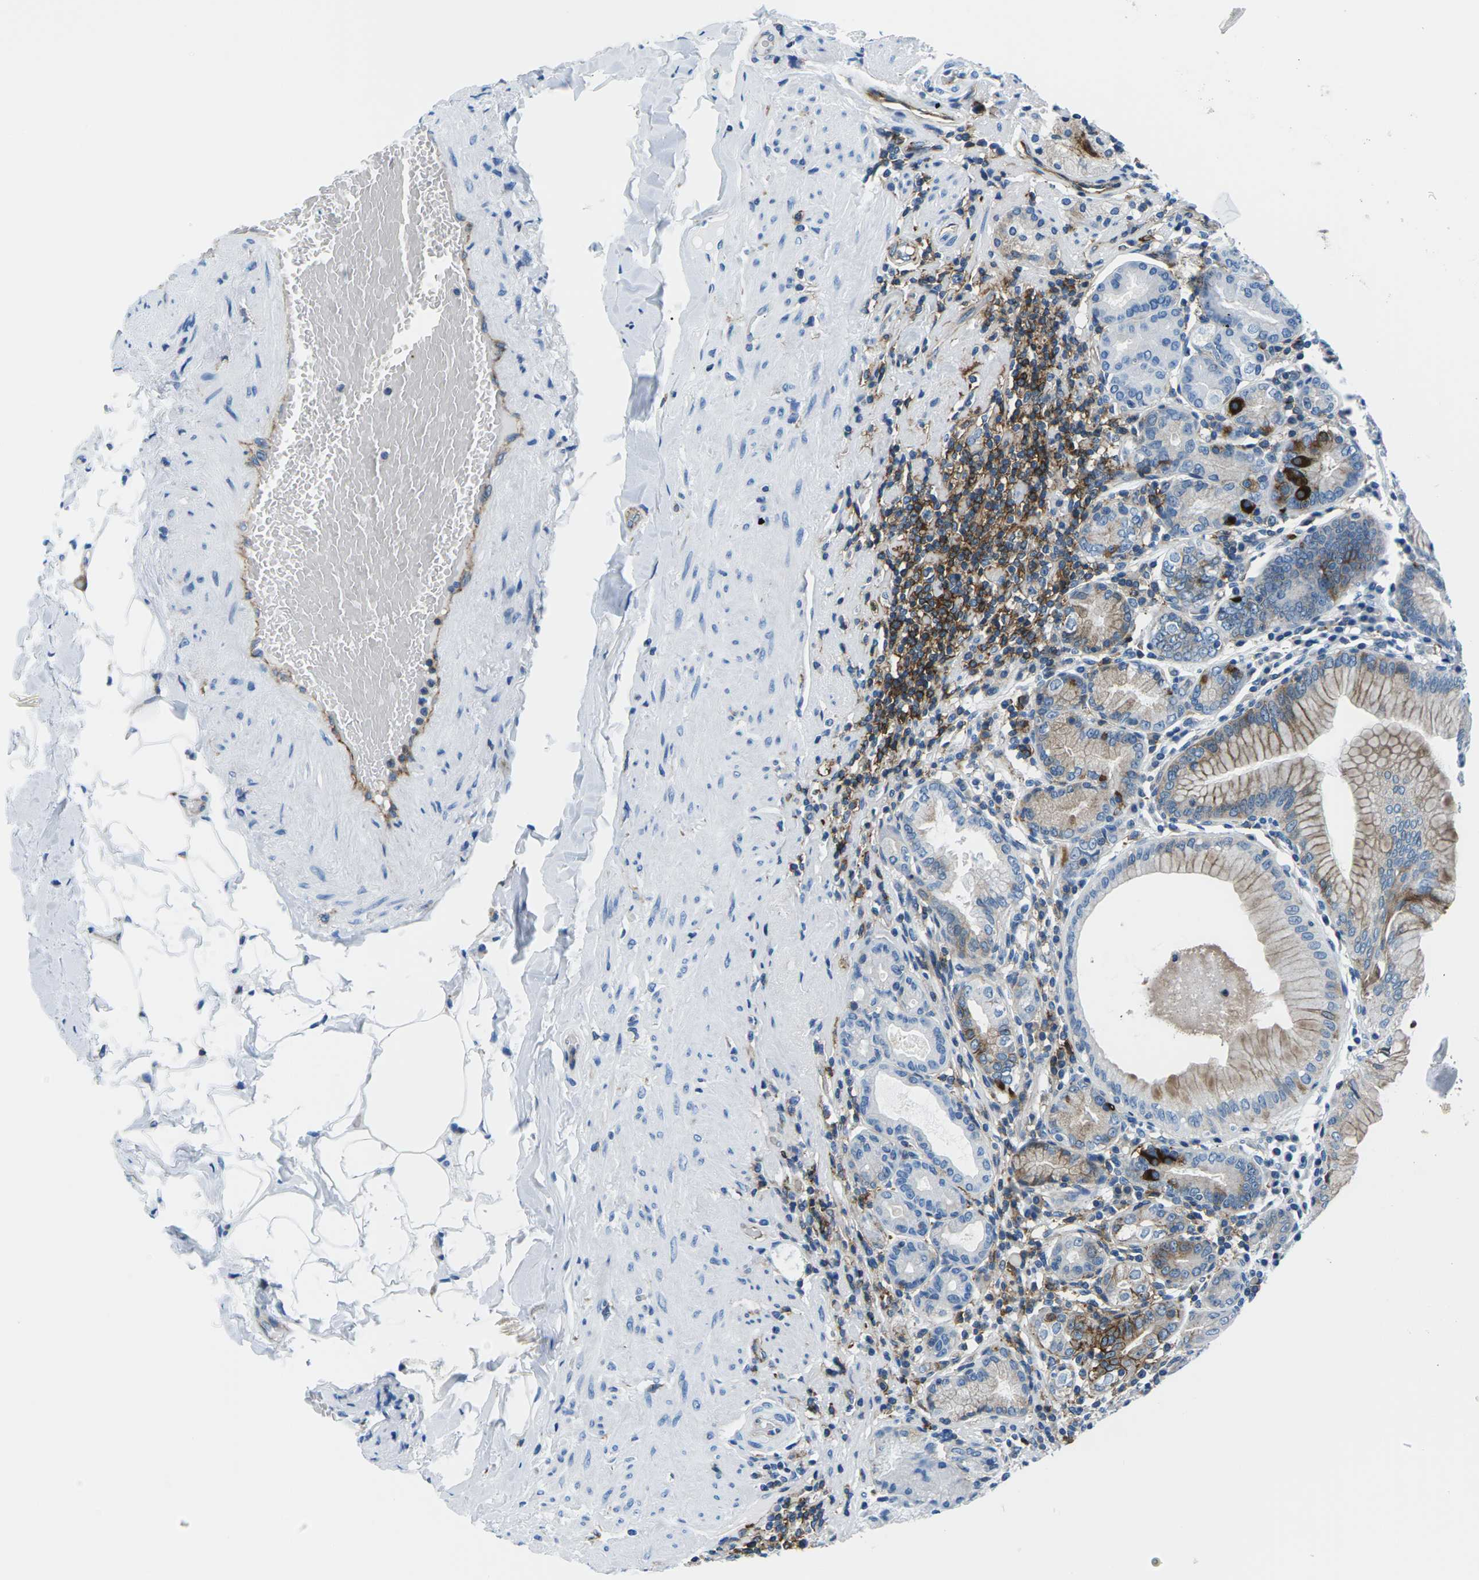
{"staining": {"intensity": "moderate", "quantity": "25%-75%", "location": "cytoplasmic/membranous"}, "tissue": "stomach", "cell_type": "Glandular cells", "image_type": "normal", "snomed": [{"axis": "morphology", "description": "Normal tissue, NOS"}, {"axis": "topography", "description": "Stomach, lower"}], "caption": "Immunohistochemical staining of normal human stomach displays medium levels of moderate cytoplasmic/membranous staining in about 25%-75% of glandular cells. (Brightfield microscopy of DAB IHC at high magnification).", "gene": "SOCS4", "patient": {"sex": "female", "age": 76}}